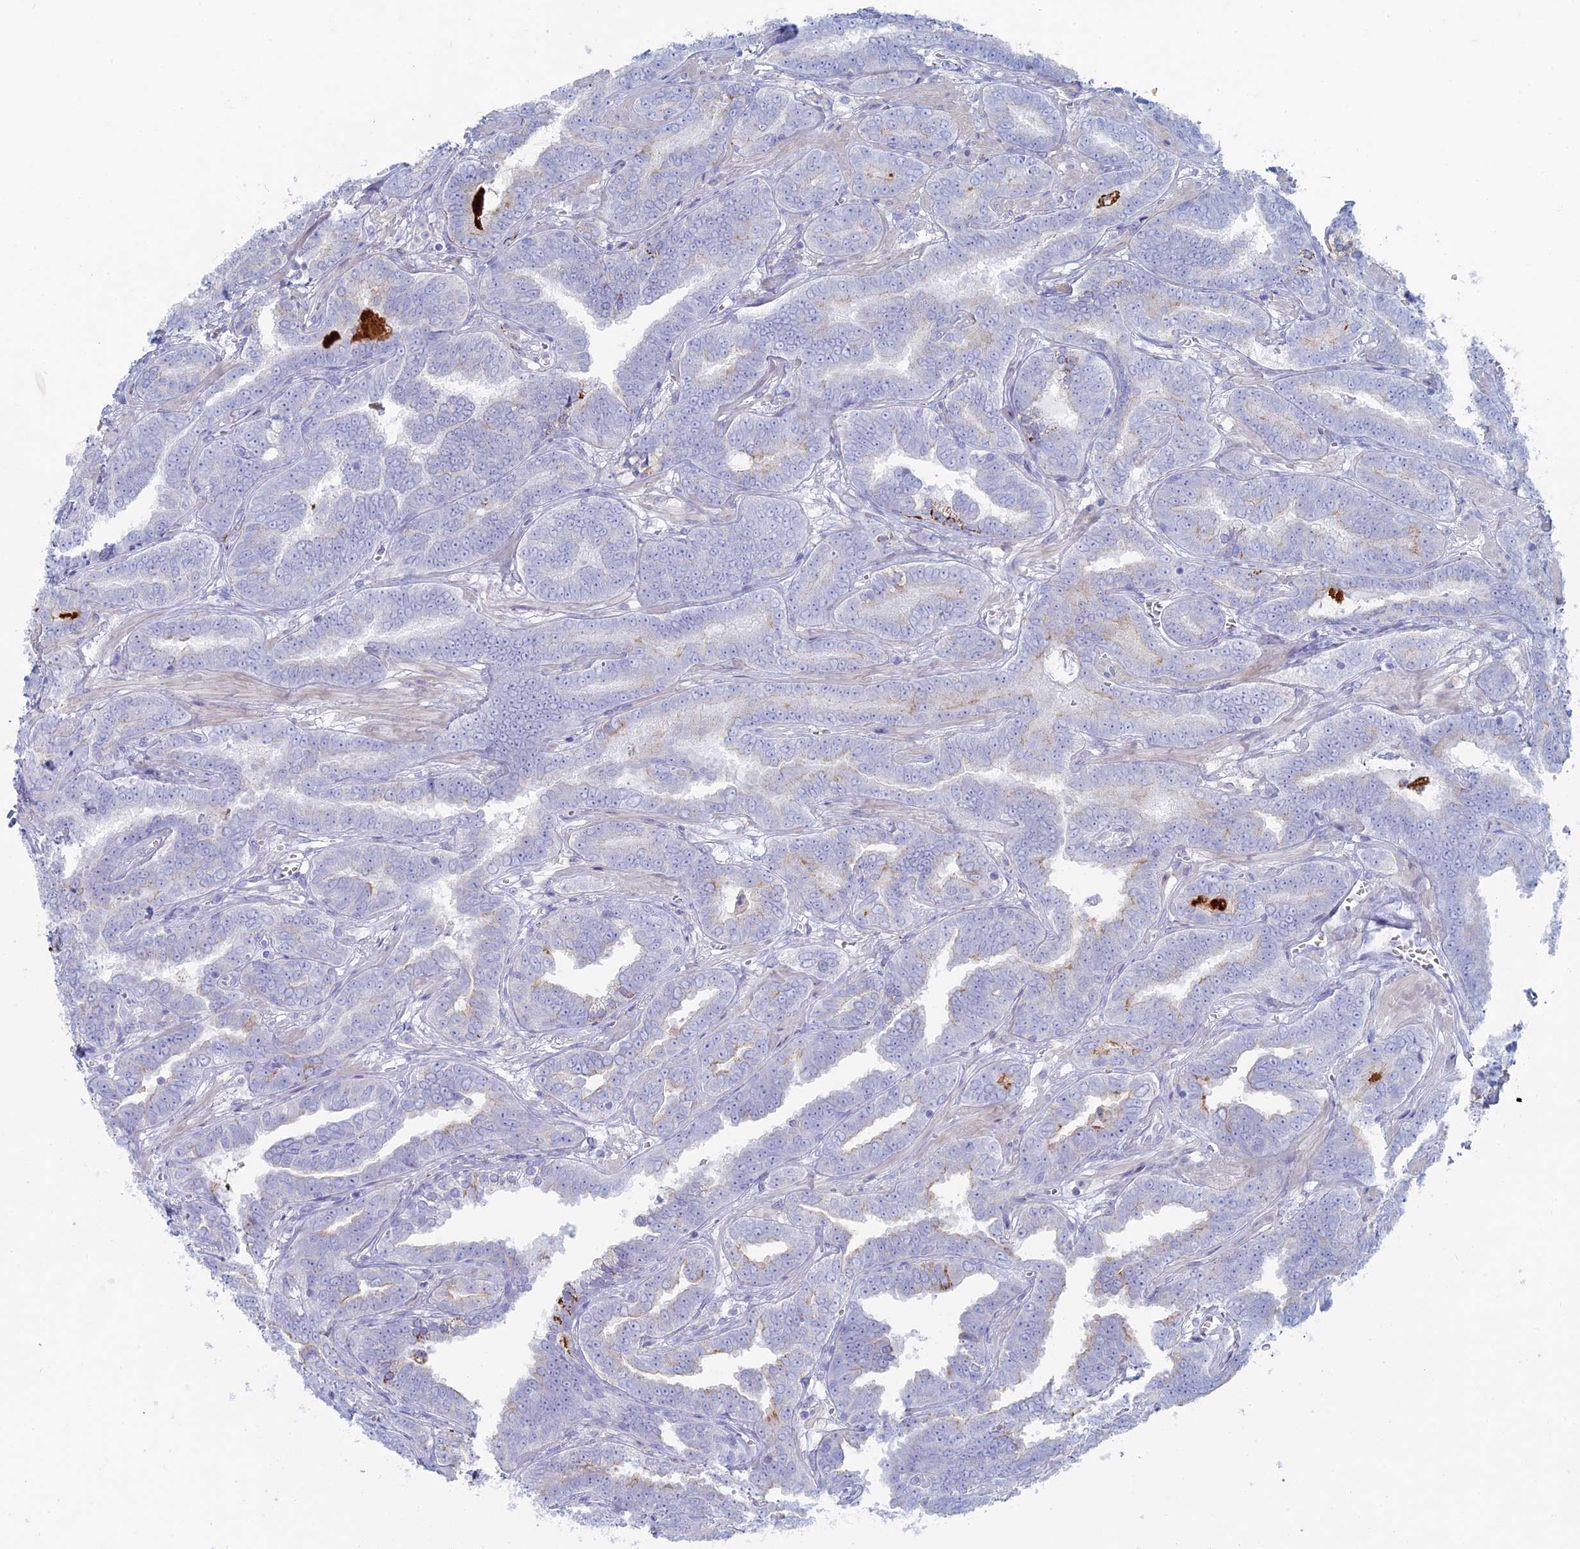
{"staining": {"intensity": "negative", "quantity": "none", "location": "none"}, "tissue": "prostate cancer", "cell_type": "Tumor cells", "image_type": "cancer", "snomed": [{"axis": "morphology", "description": "Adenocarcinoma, High grade"}, {"axis": "topography", "description": "Prostate"}], "caption": "The photomicrograph reveals no significant positivity in tumor cells of prostate cancer (high-grade adenocarcinoma). Nuclei are stained in blue.", "gene": "ALMS1", "patient": {"sex": "male", "age": 67}}